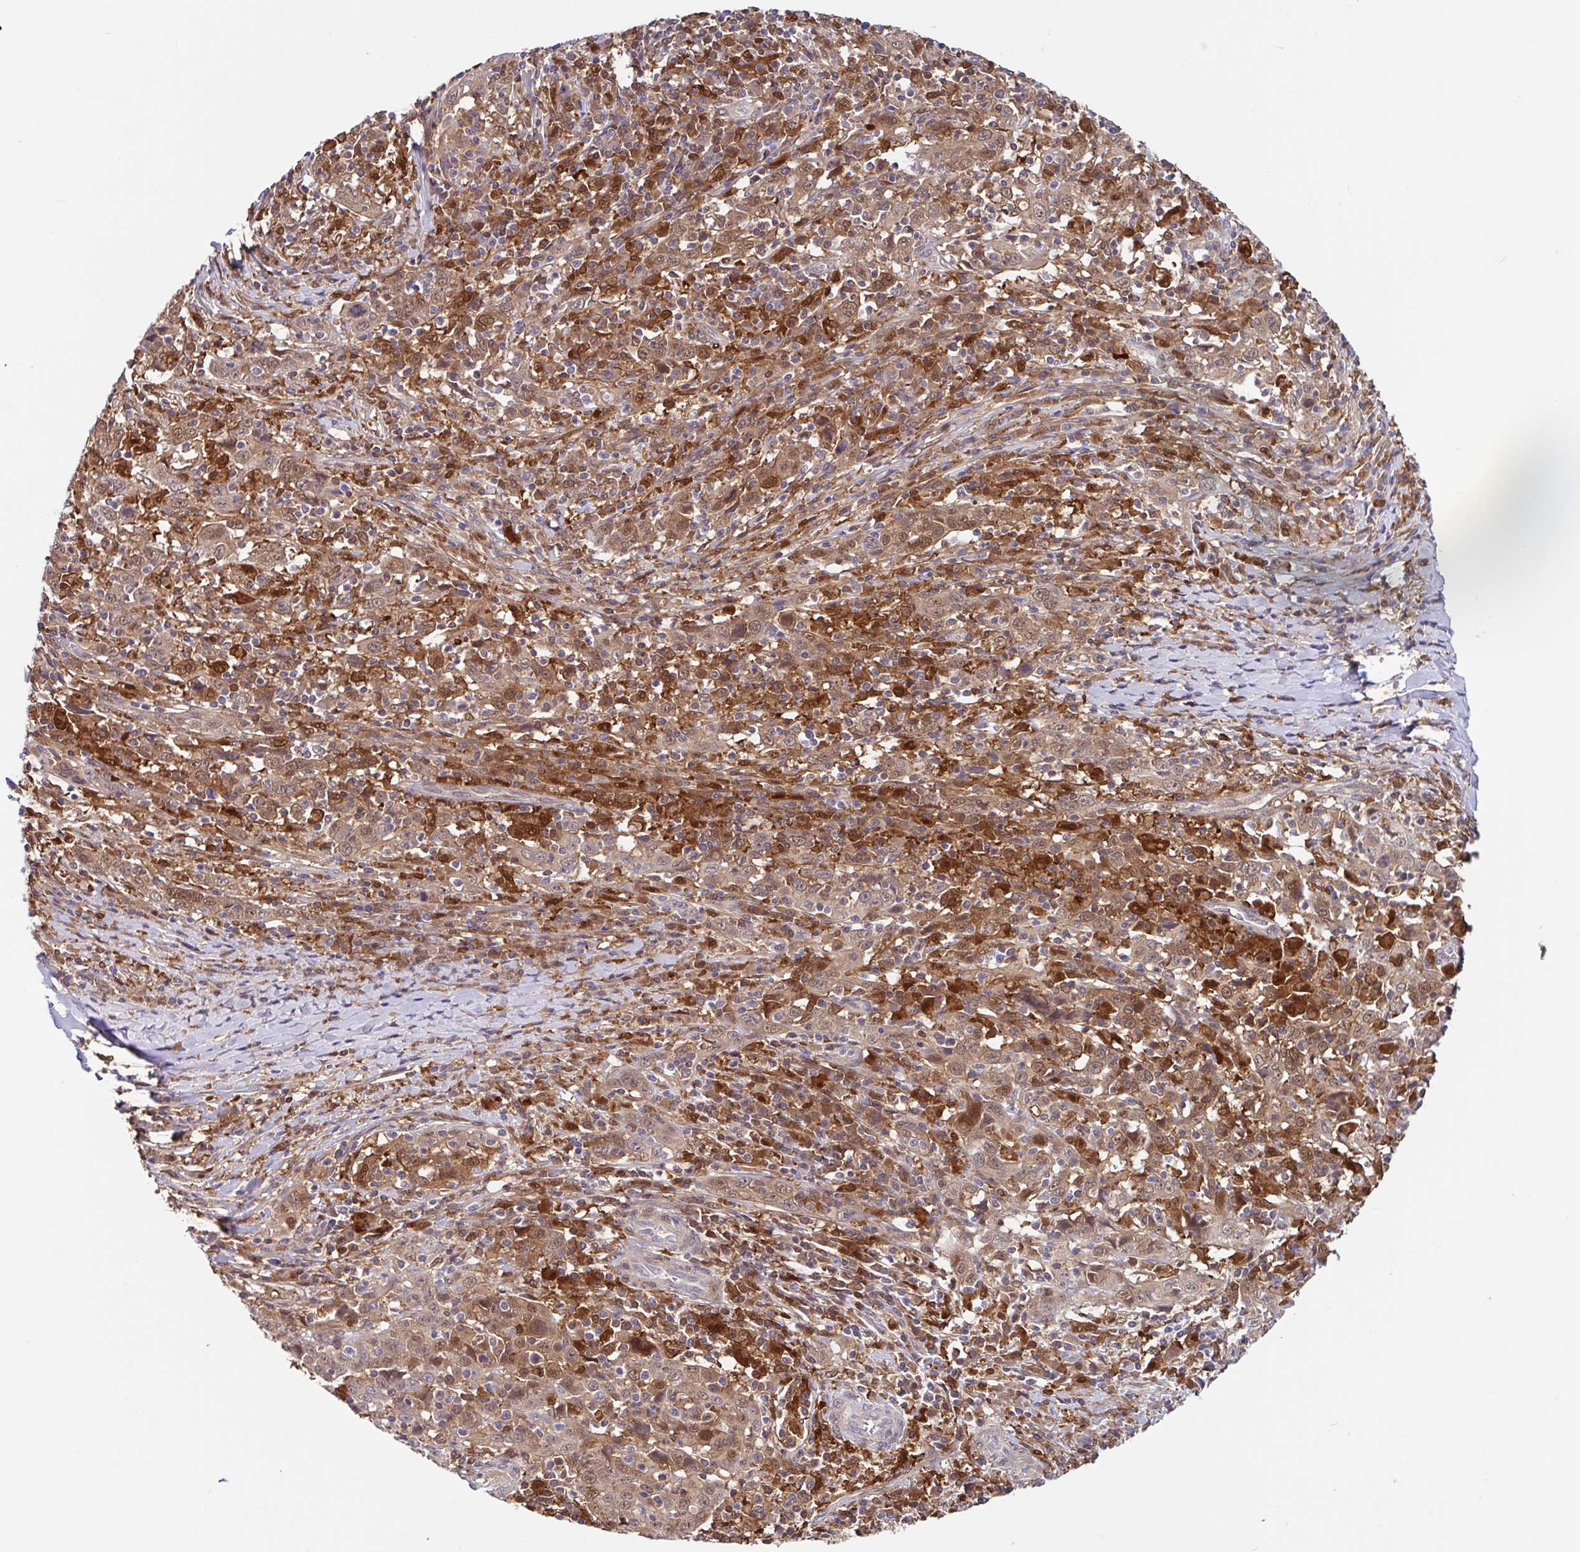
{"staining": {"intensity": "strong", "quantity": "<25%", "location": "cytoplasmic/membranous,nuclear"}, "tissue": "cervical cancer", "cell_type": "Tumor cells", "image_type": "cancer", "snomed": [{"axis": "morphology", "description": "Squamous cell carcinoma, NOS"}, {"axis": "topography", "description": "Cervix"}], "caption": "A photomicrograph of human squamous cell carcinoma (cervical) stained for a protein shows strong cytoplasmic/membranous and nuclear brown staining in tumor cells.", "gene": "BLVRA", "patient": {"sex": "female", "age": 46}}